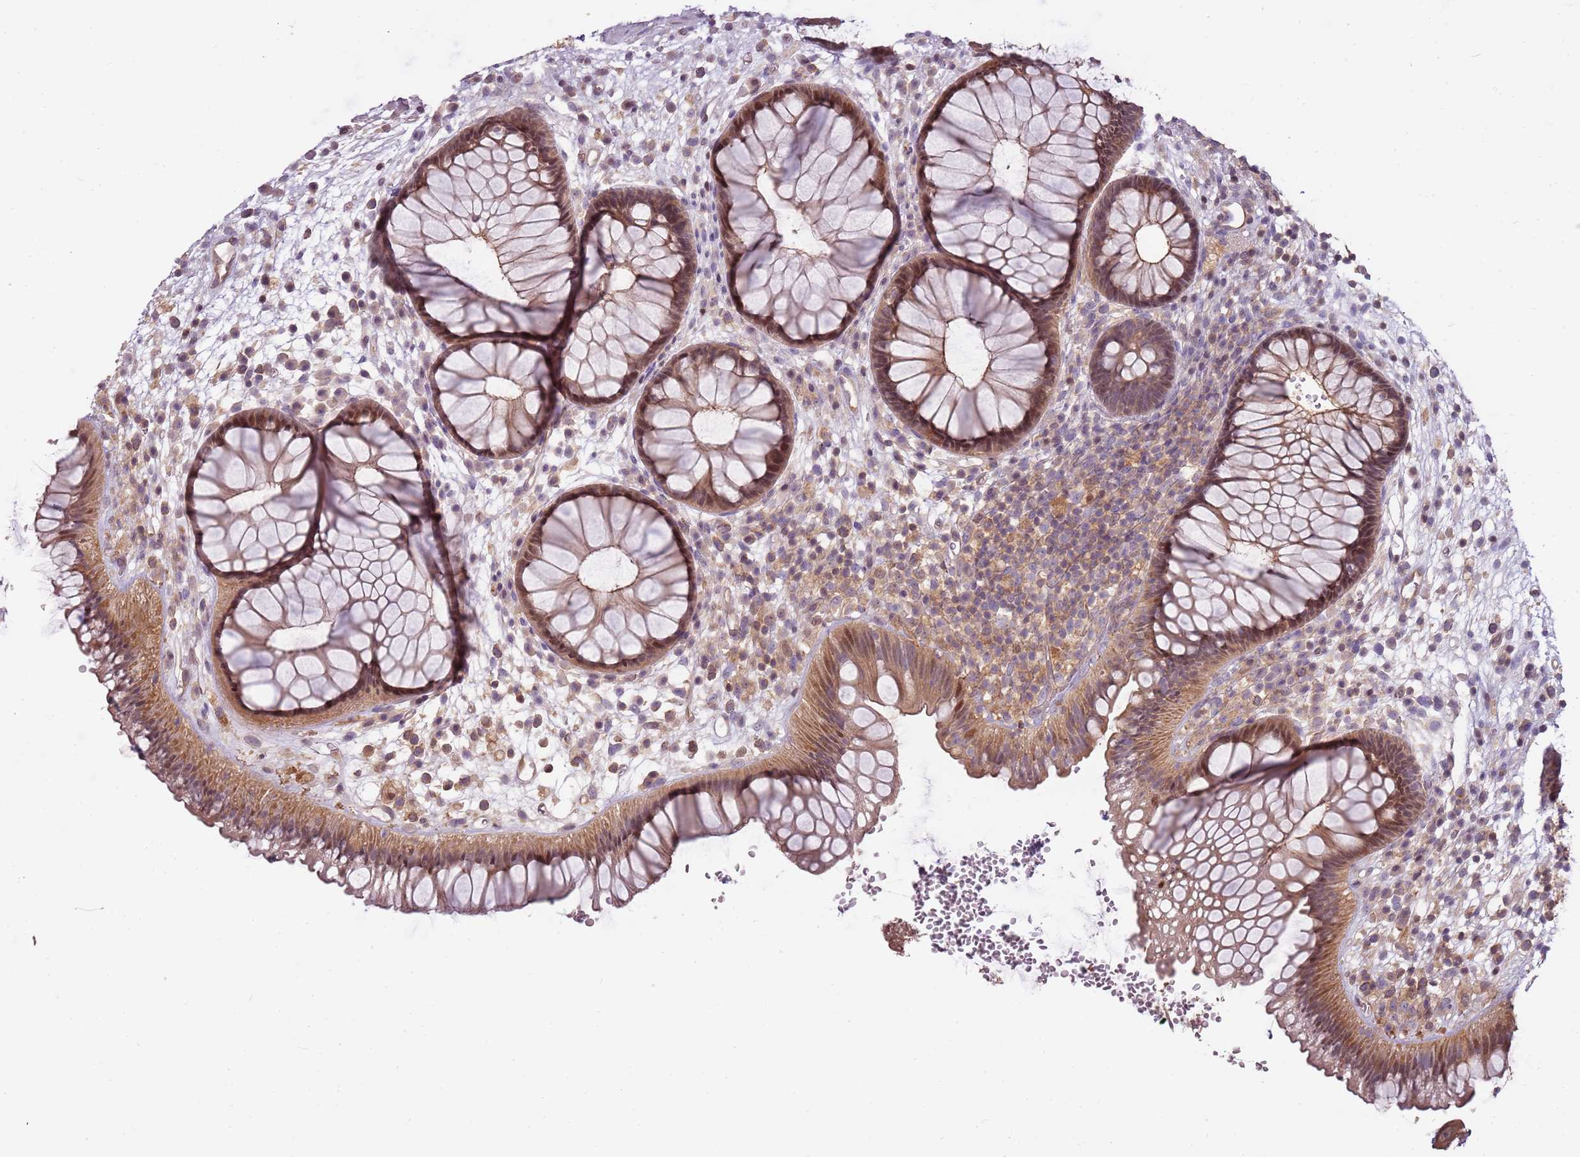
{"staining": {"intensity": "moderate", "quantity": ">75%", "location": "cytoplasmic/membranous,nuclear"}, "tissue": "rectum", "cell_type": "Glandular cells", "image_type": "normal", "snomed": [{"axis": "morphology", "description": "Normal tissue, NOS"}, {"axis": "topography", "description": "Rectum"}], "caption": "Brown immunohistochemical staining in normal human rectum displays moderate cytoplasmic/membranous,nuclear expression in about >75% of glandular cells.", "gene": "GSTO2", "patient": {"sex": "male", "age": 51}}